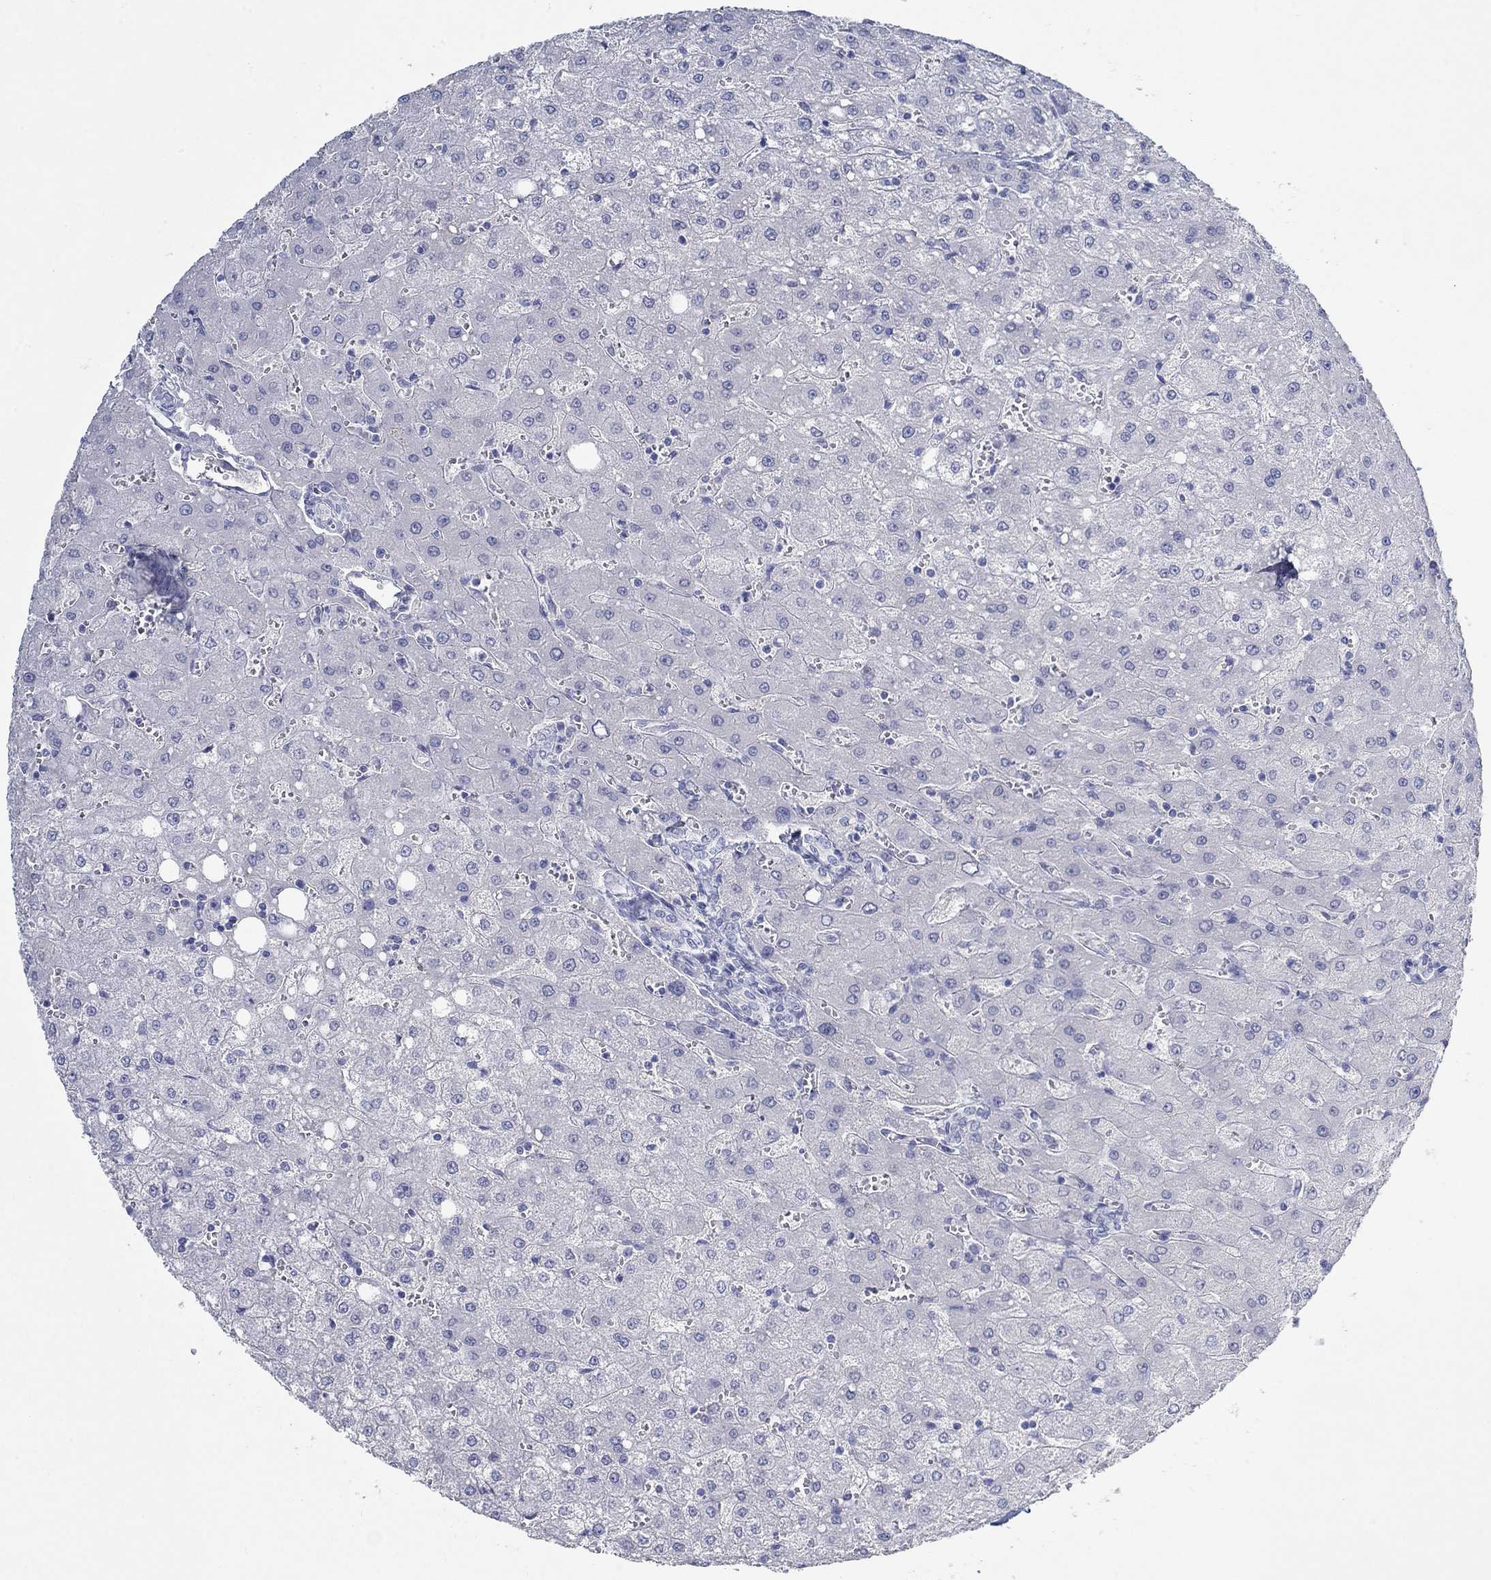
{"staining": {"intensity": "negative", "quantity": "none", "location": "none"}, "tissue": "liver", "cell_type": "Cholangiocytes", "image_type": "normal", "snomed": [{"axis": "morphology", "description": "Normal tissue, NOS"}, {"axis": "topography", "description": "Liver"}], "caption": "An image of human liver is negative for staining in cholangiocytes. The staining was performed using DAB (3,3'-diaminobenzidine) to visualize the protein expression in brown, while the nuclei were stained in blue with hematoxylin (Magnification: 20x).", "gene": "PAX9", "patient": {"sex": "female", "age": 53}}